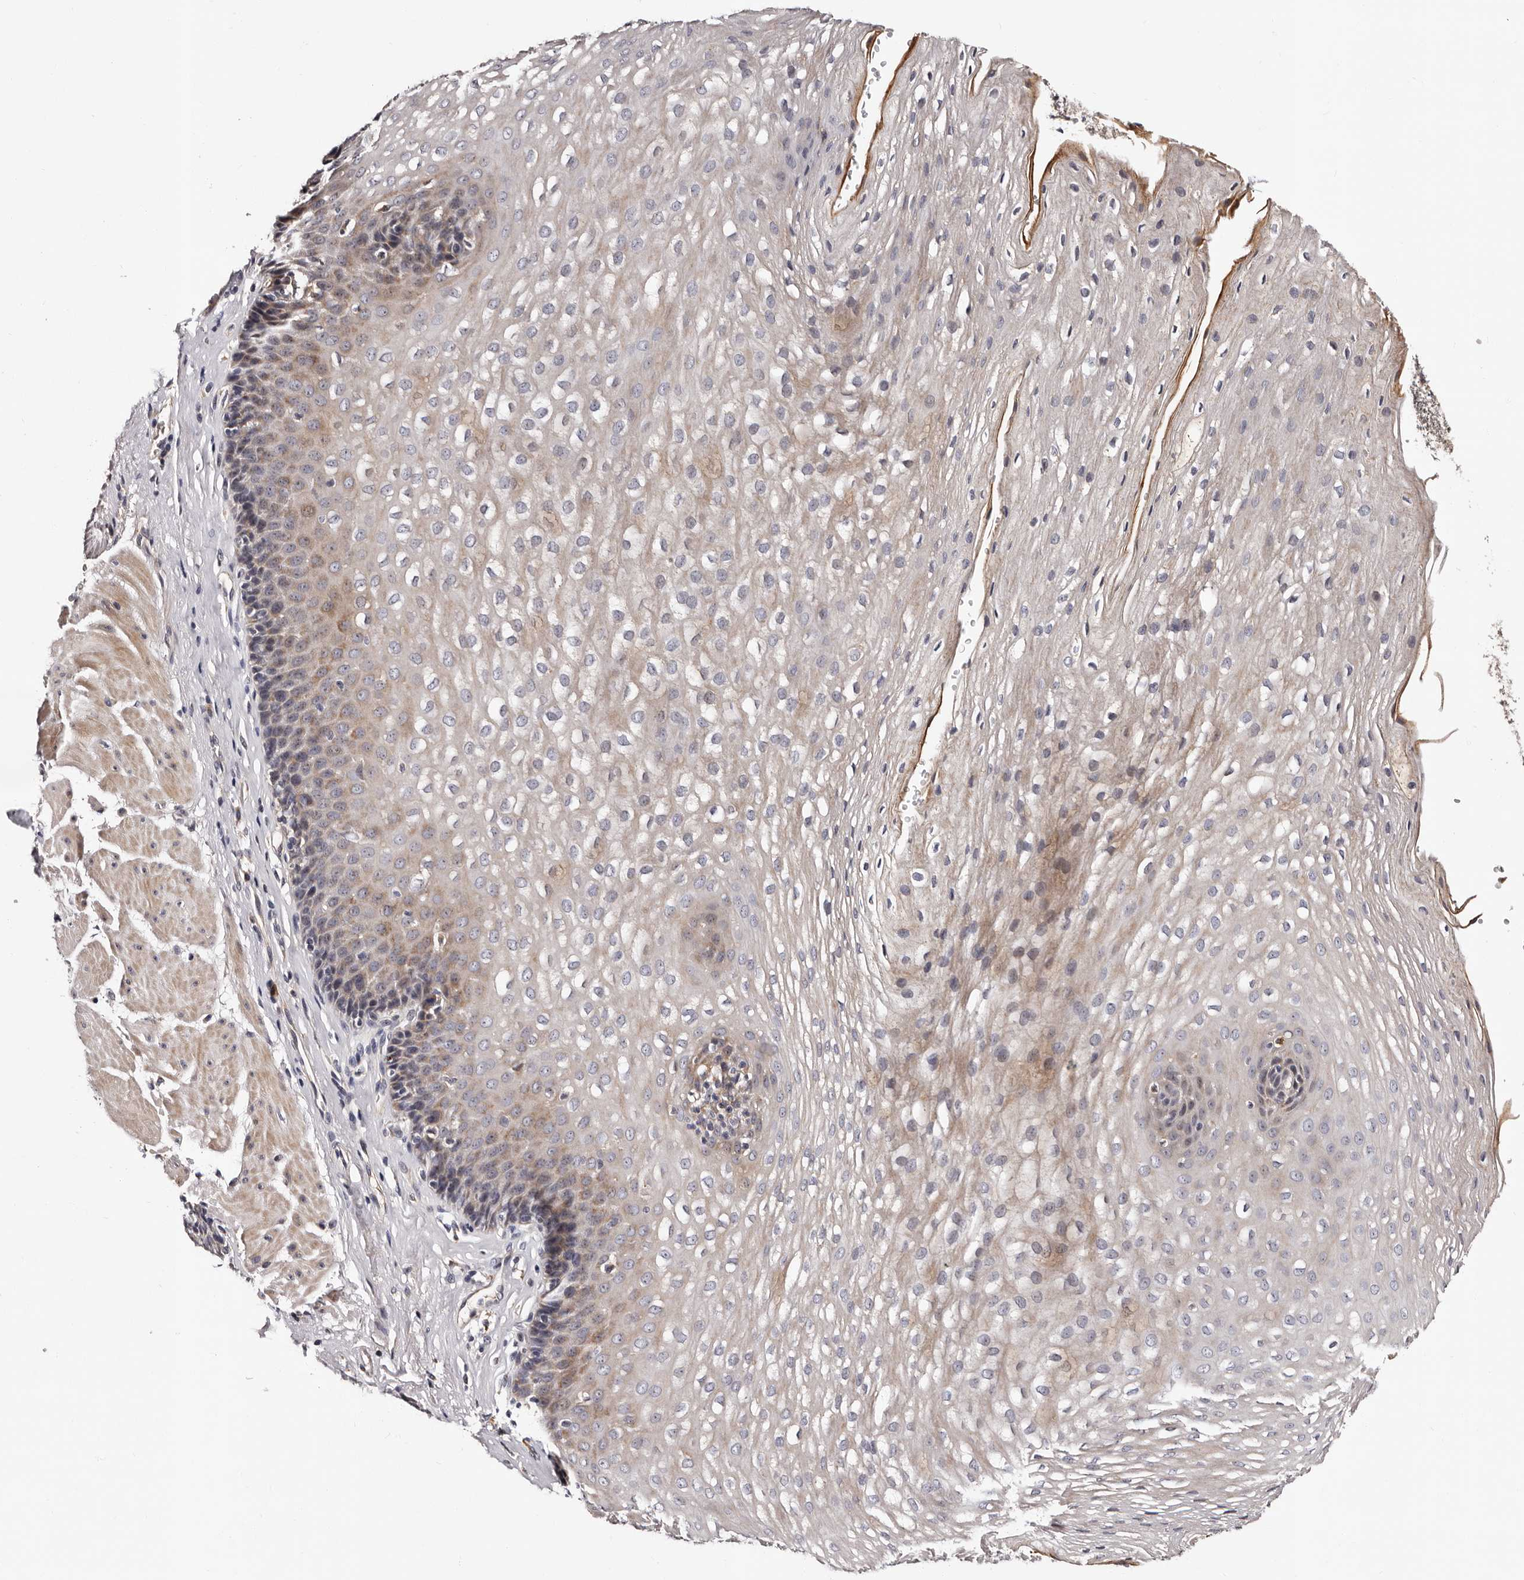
{"staining": {"intensity": "weak", "quantity": "25%-75%", "location": "cytoplasmic/membranous"}, "tissue": "esophagus", "cell_type": "Squamous epithelial cells", "image_type": "normal", "snomed": [{"axis": "morphology", "description": "Normal tissue, NOS"}, {"axis": "topography", "description": "Esophagus"}], "caption": "Esophagus stained for a protein (brown) reveals weak cytoplasmic/membranous positive staining in about 25%-75% of squamous epithelial cells.", "gene": "TAF4B", "patient": {"sex": "female", "age": 66}}